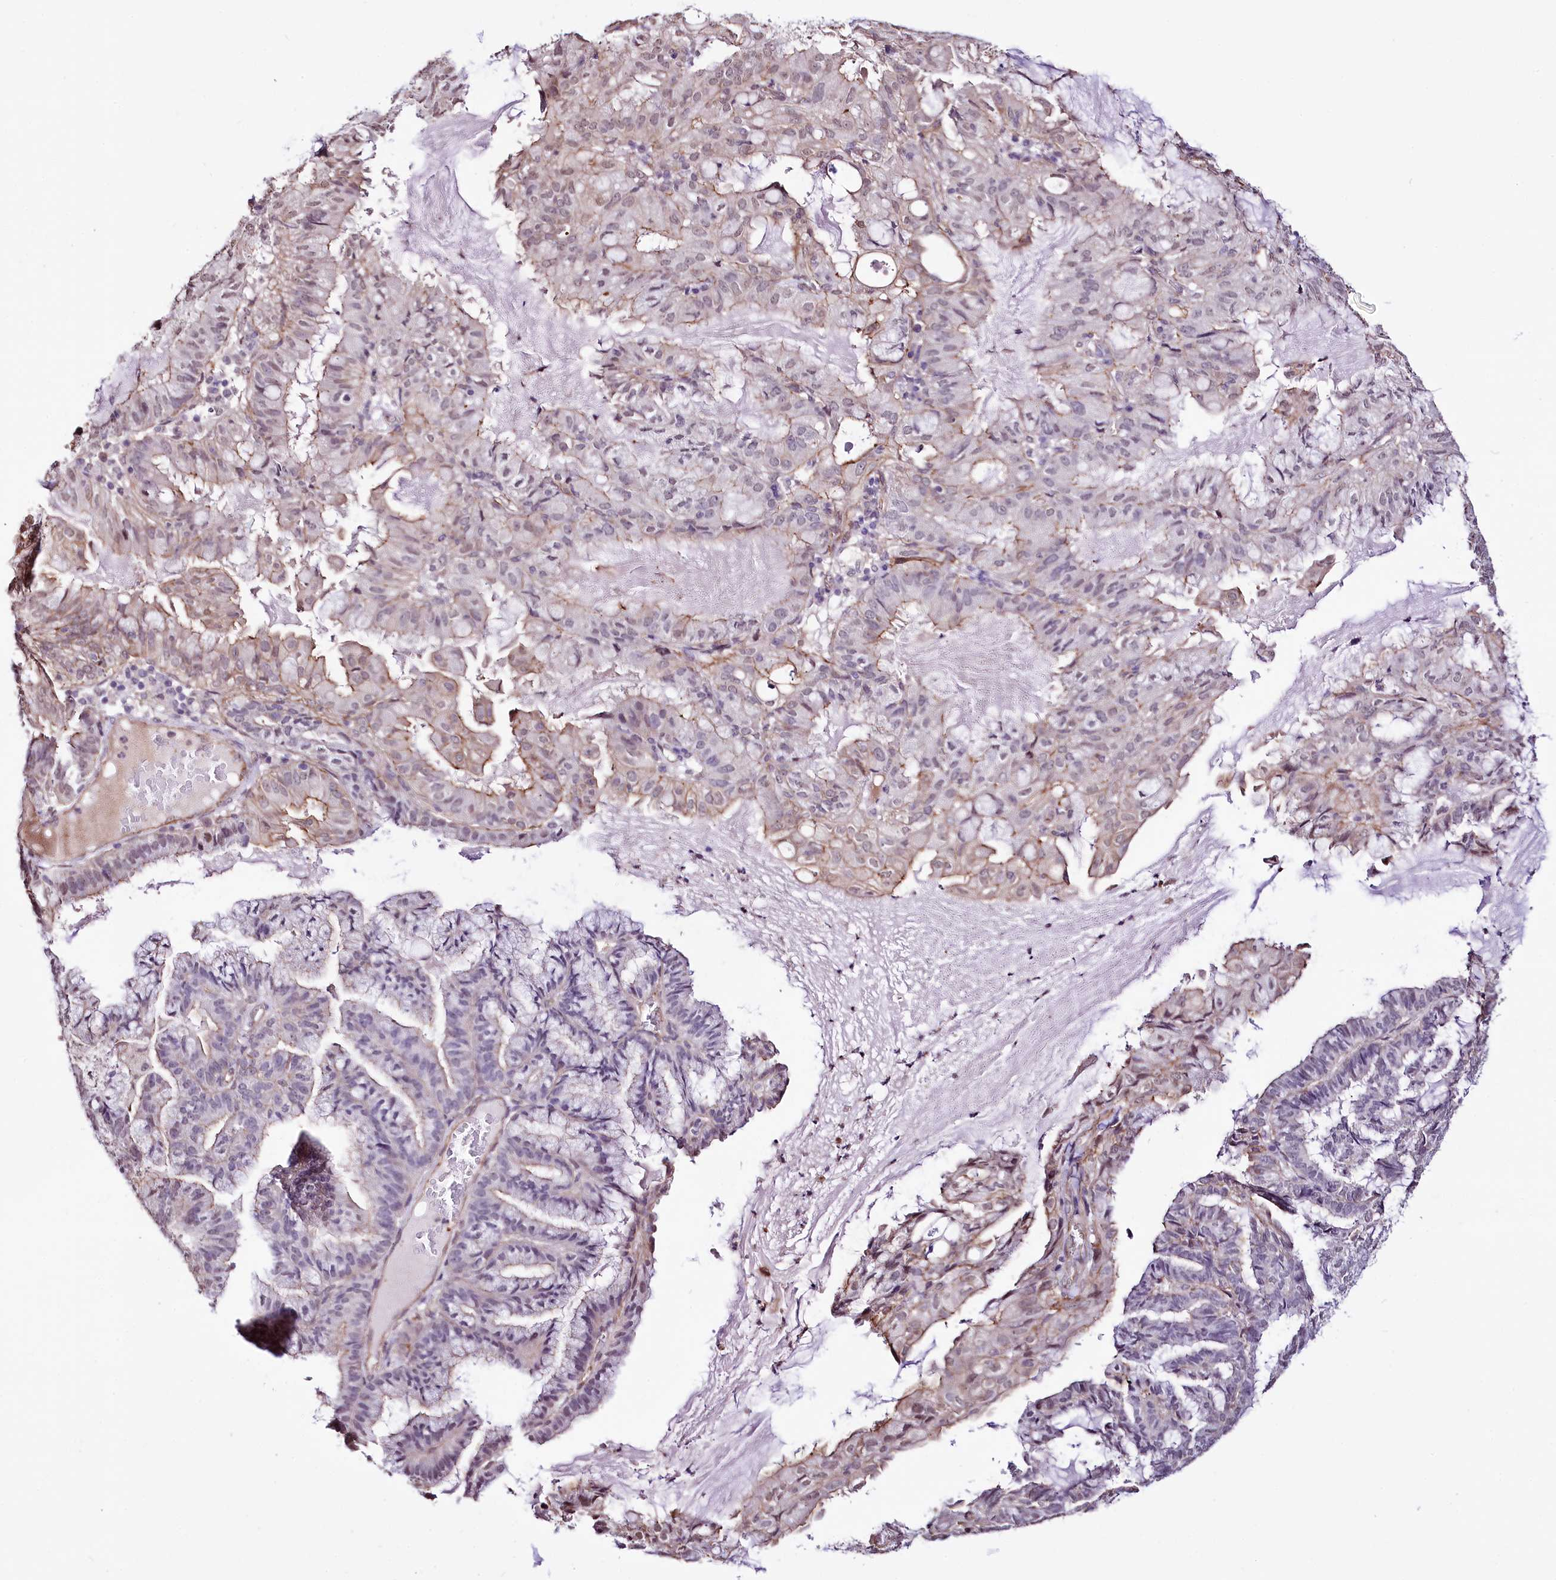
{"staining": {"intensity": "moderate", "quantity": "25%-75%", "location": "cytoplasmic/membranous"}, "tissue": "endometrial cancer", "cell_type": "Tumor cells", "image_type": "cancer", "snomed": [{"axis": "morphology", "description": "Adenocarcinoma, NOS"}, {"axis": "topography", "description": "Endometrium"}], "caption": "Protein staining of adenocarcinoma (endometrial) tissue reveals moderate cytoplasmic/membranous positivity in approximately 25%-75% of tumor cells. Using DAB (3,3'-diaminobenzidine) (brown) and hematoxylin (blue) stains, captured at high magnification using brightfield microscopy.", "gene": "ST7", "patient": {"sex": "female", "age": 86}}